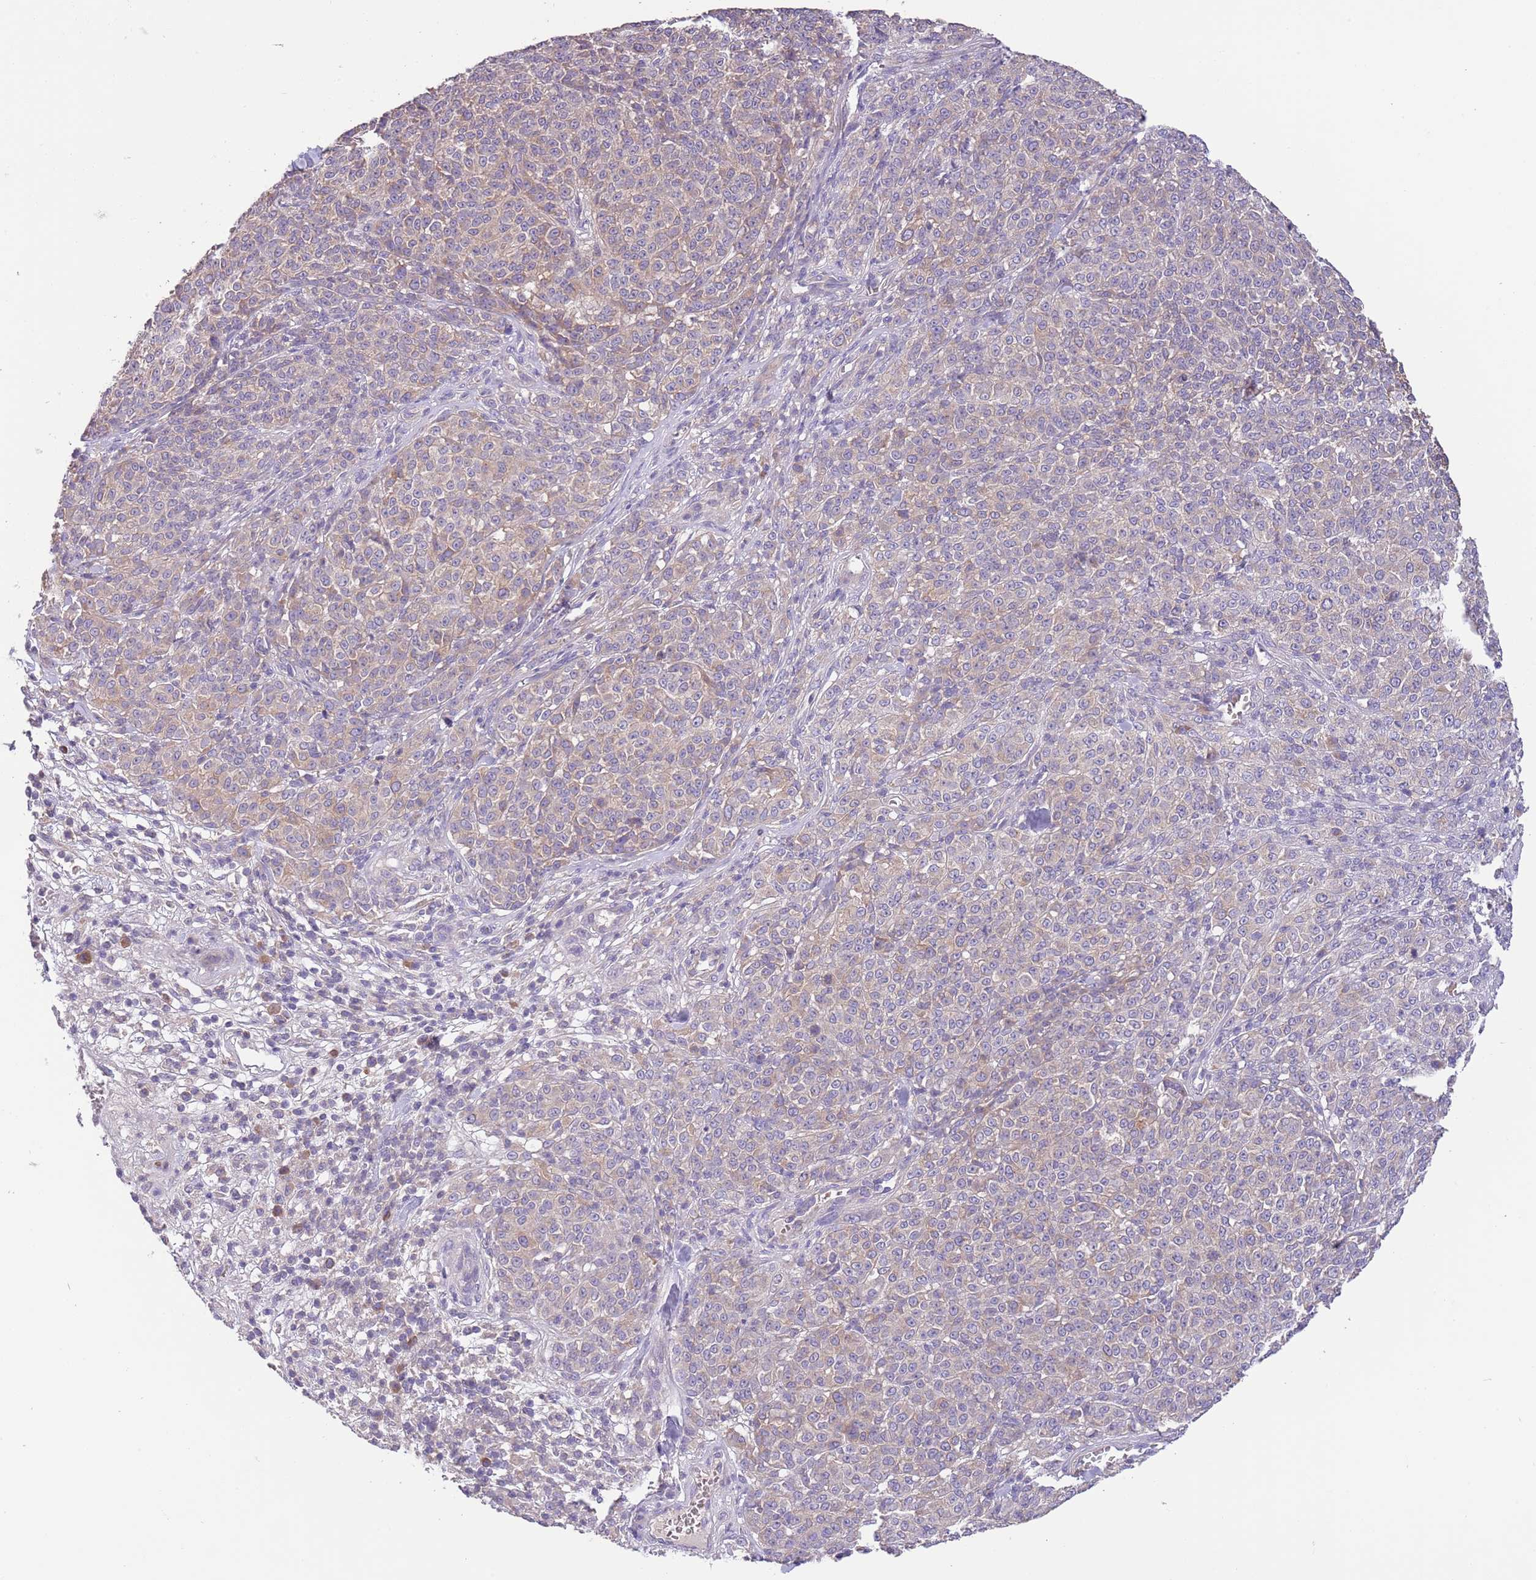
{"staining": {"intensity": "weak", "quantity": "25%-75%", "location": "cytoplasmic/membranous"}, "tissue": "melanoma", "cell_type": "Tumor cells", "image_type": "cancer", "snomed": [{"axis": "morphology", "description": "Normal tissue, NOS"}, {"axis": "morphology", "description": "Malignant melanoma, NOS"}, {"axis": "topography", "description": "Skin"}], "caption": "Approximately 25%-75% of tumor cells in human malignant melanoma display weak cytoplasmic/membranous protein positivity as visualized by brown immunohistochemical staining.", "gene": "ZNF658", "patient": {"sex": "female", "age": 34}}